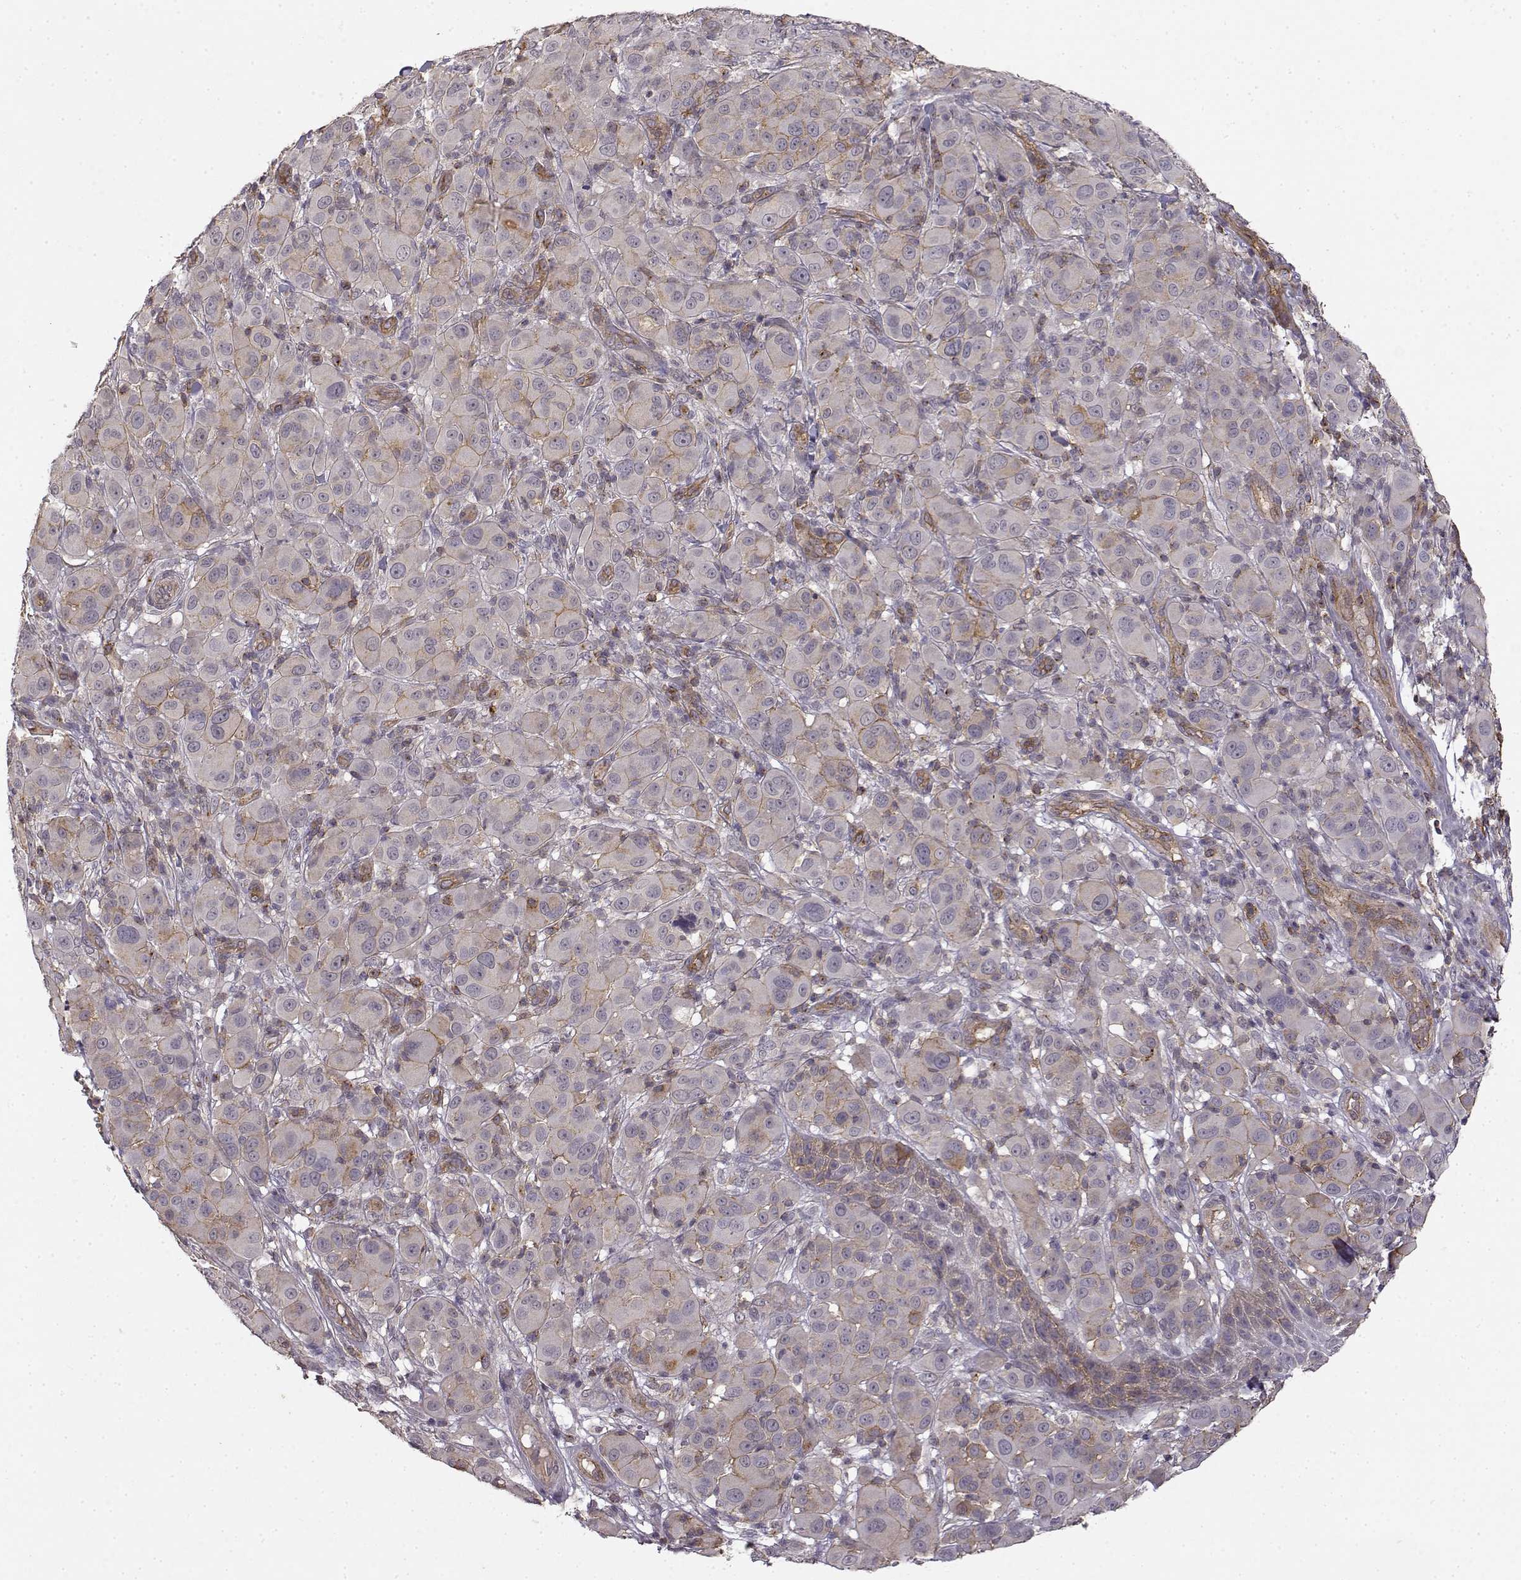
{"staining": {"intensity": "weak", "quantity": "<25%", "location": "cytoplasmic/membranous"}, "tissue": "melanoma", "cell_type": "Tumor cells", "image_type": "cancer", "snomed": [{"axis": "morphology", "description": "Malignant melanoma, NOS"}, {"axis": "topography", "description": "Skin"}], "caption": "Immunohistochemistry histopathology image of melanoma stained for a protein (brown), which demonstrates no positivity in tumor cells. (DAB (3,3'-diaminobenzidine) immunohistochemistry, high magnification).", "gene": "IFITM1", "patient": {"sex": "female", "age": 87}}